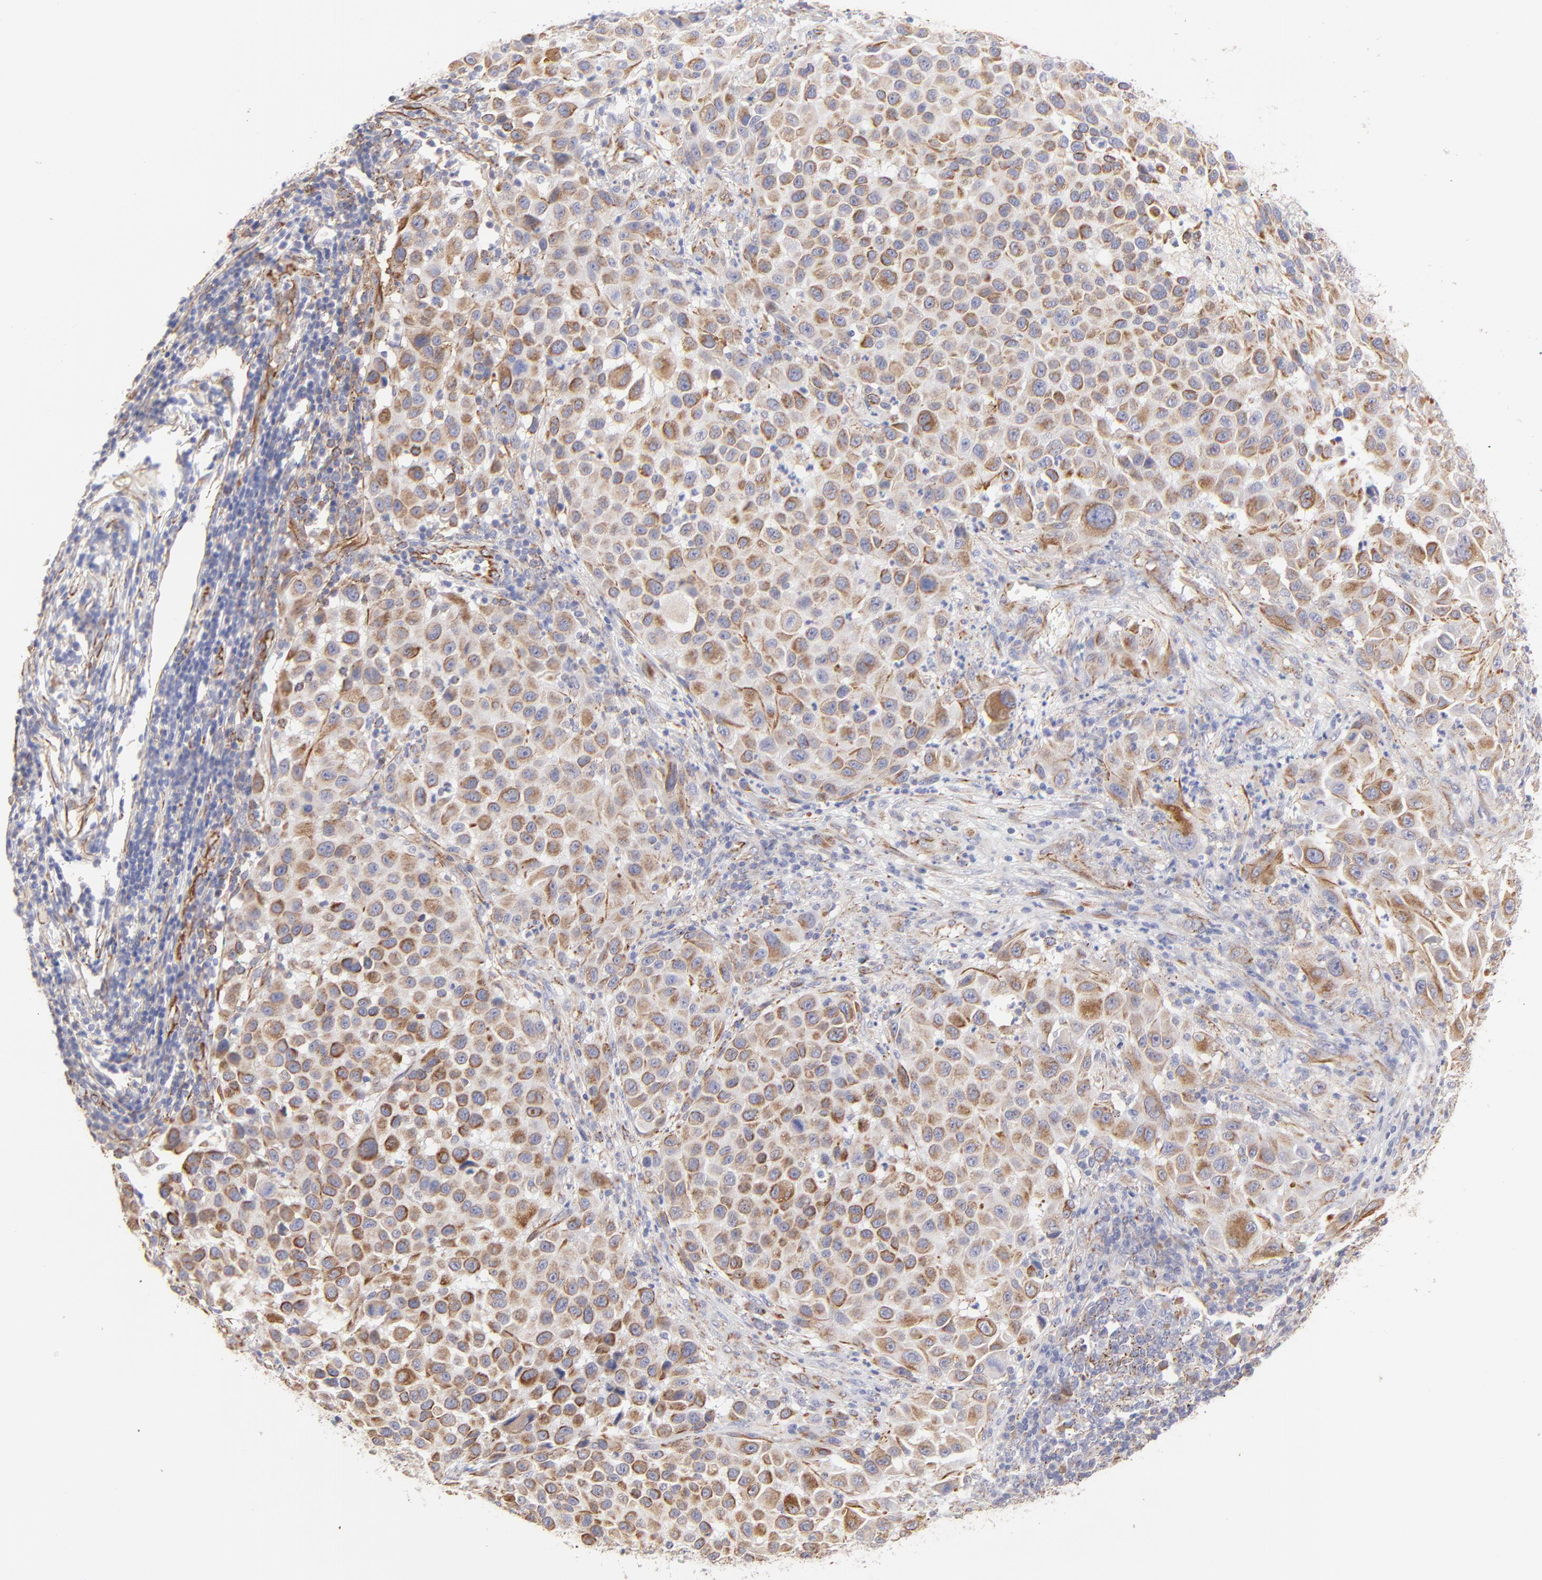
{"staining": {"intensity": "moderate", "quantity": ">75%", "location": "cytoplasmic/membranous"}, "tissue": "melanoma", "cell_type": "Tumor cells", "image_type": "cancer", "snomed": [{"axis": "morphology", "description": "Malignant melanoma, Metastatic site"}, {"axis": "topography", "description": "Lymph node"}], "caption": "Malignant melanoma (metastatic site) stained for a protein exhibits moderate cytoplasmic/membranous positivity in tumor cells.", "gene": "COX8C", "patient": {"sex": "male", "age": 61}}